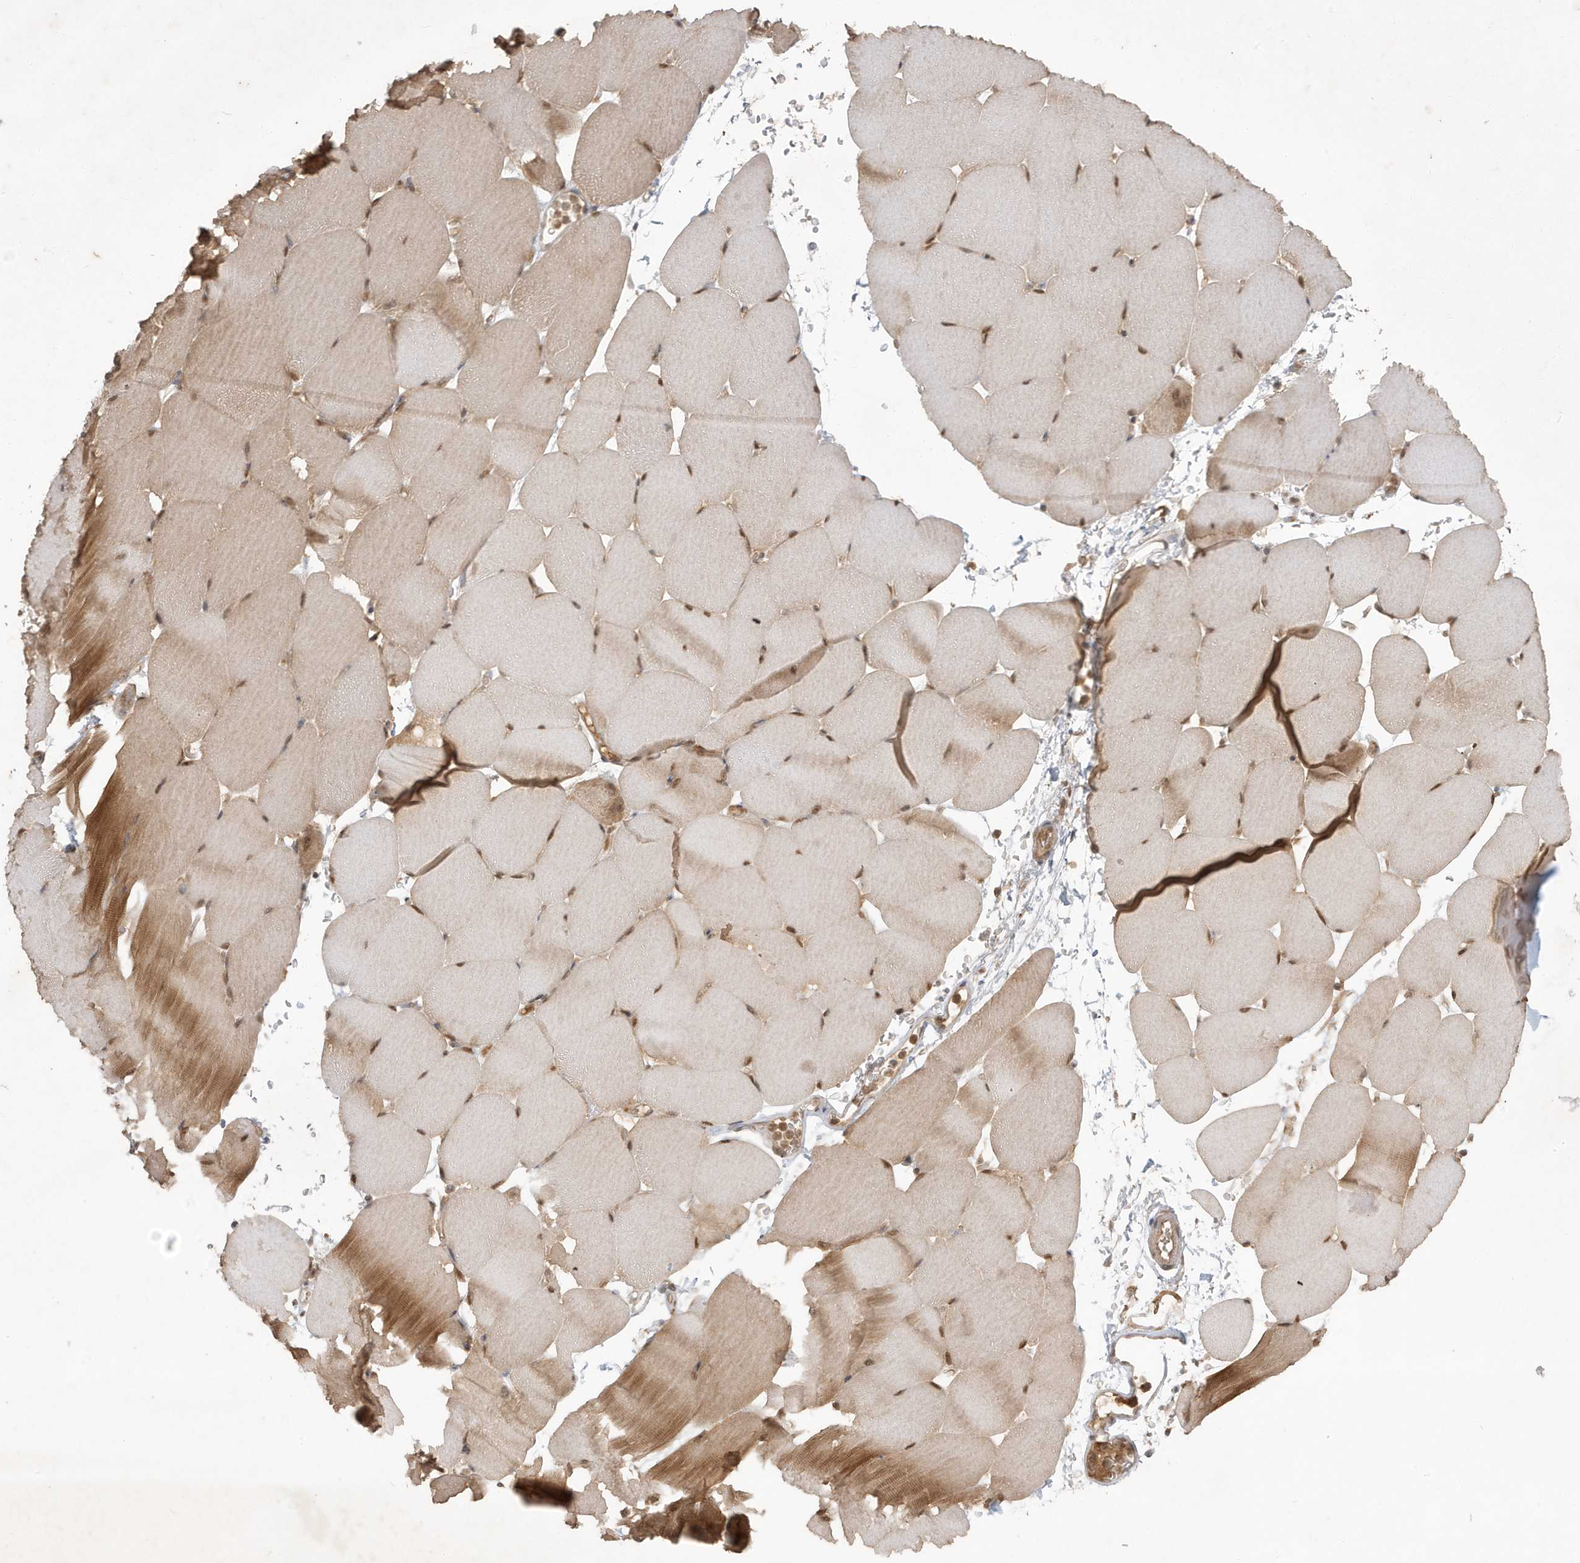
{"staining": {"intensity": "moderate", "quantity": "<25%", "location": "cytoplasmic/membranous,nuclear"}, "tissue": "skeletal muscle", "cell_type": "Myocytes", "image_type": "normal", "snomed": [{"axis": "morphology", "description": "Normal tissue, NOS"}, {"axis": "topography", "description": "Skeletal muscle"}, {"axis": "topography", "description": "Parathyroid gland"}], "caption": "The immunohistochemical stain shows moderate cytoplasmic/membranous,nuclear positivity in myocytes of benign skeletal muscle.", "gene": "ABCB9", "patient": {"sex": "female", "age": 37}}